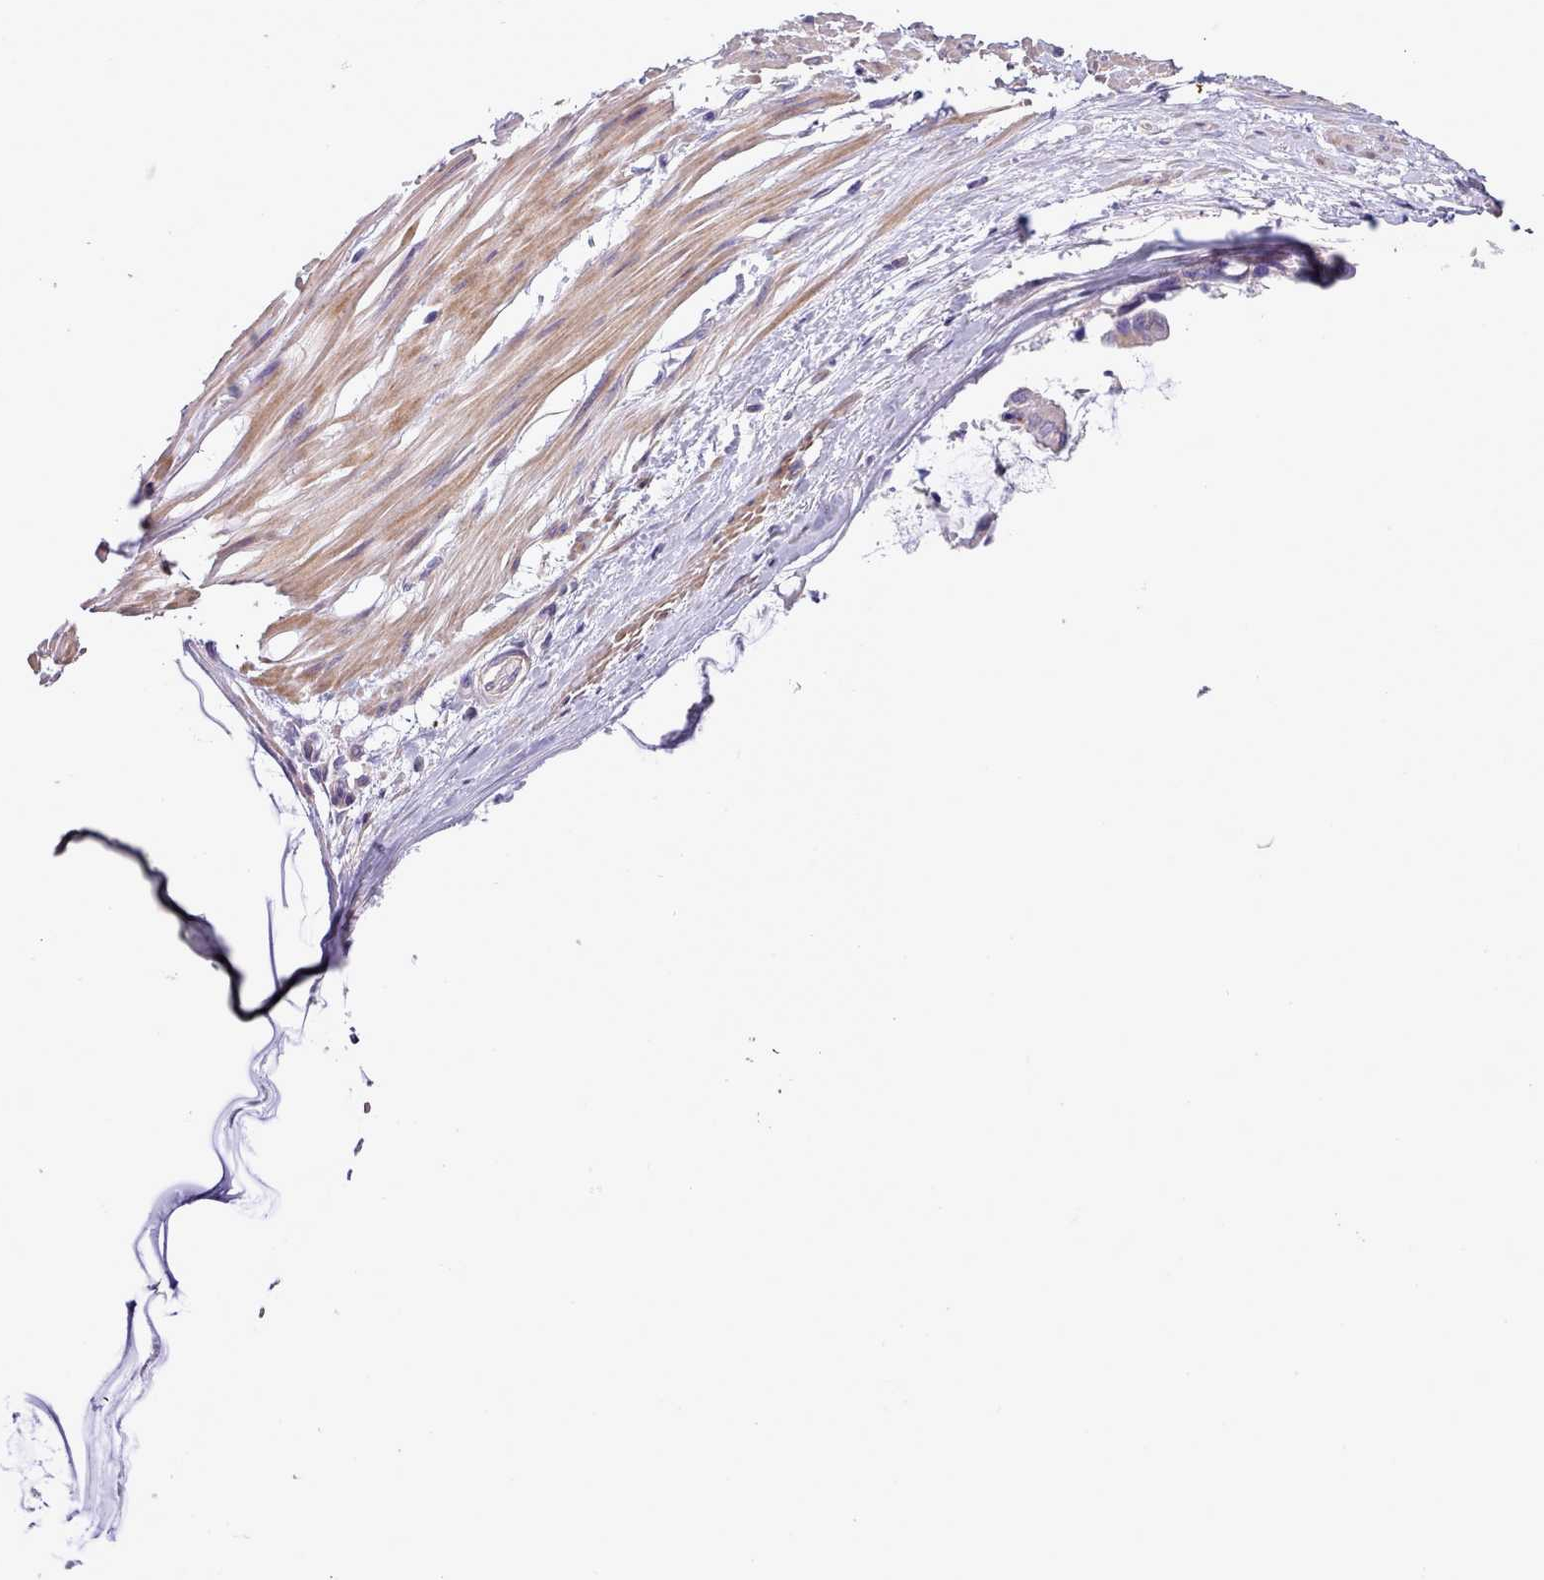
{"staining": {"intensity": "negative", "quantity": "none", "location": "none"}, "tissue": "ovarian cancer", "cell_type": "Tumor cells", "image_type": "cancer", "snomed": [{"axis": "morphology", "description": "Cystadenocarcinoma, mucinous, NOS"}, {"axis": "topography", "description": "Ovary"}], "caption": "Immunohistochemistry photomicrograph of neoplastic tissue: human mucinous cystadenocarcinoma (ovarian) stained with DAB shows no significant protein positivity in tumor cells.", "gene": "SETX", "patient": {"sex": "female", "age": 39}}